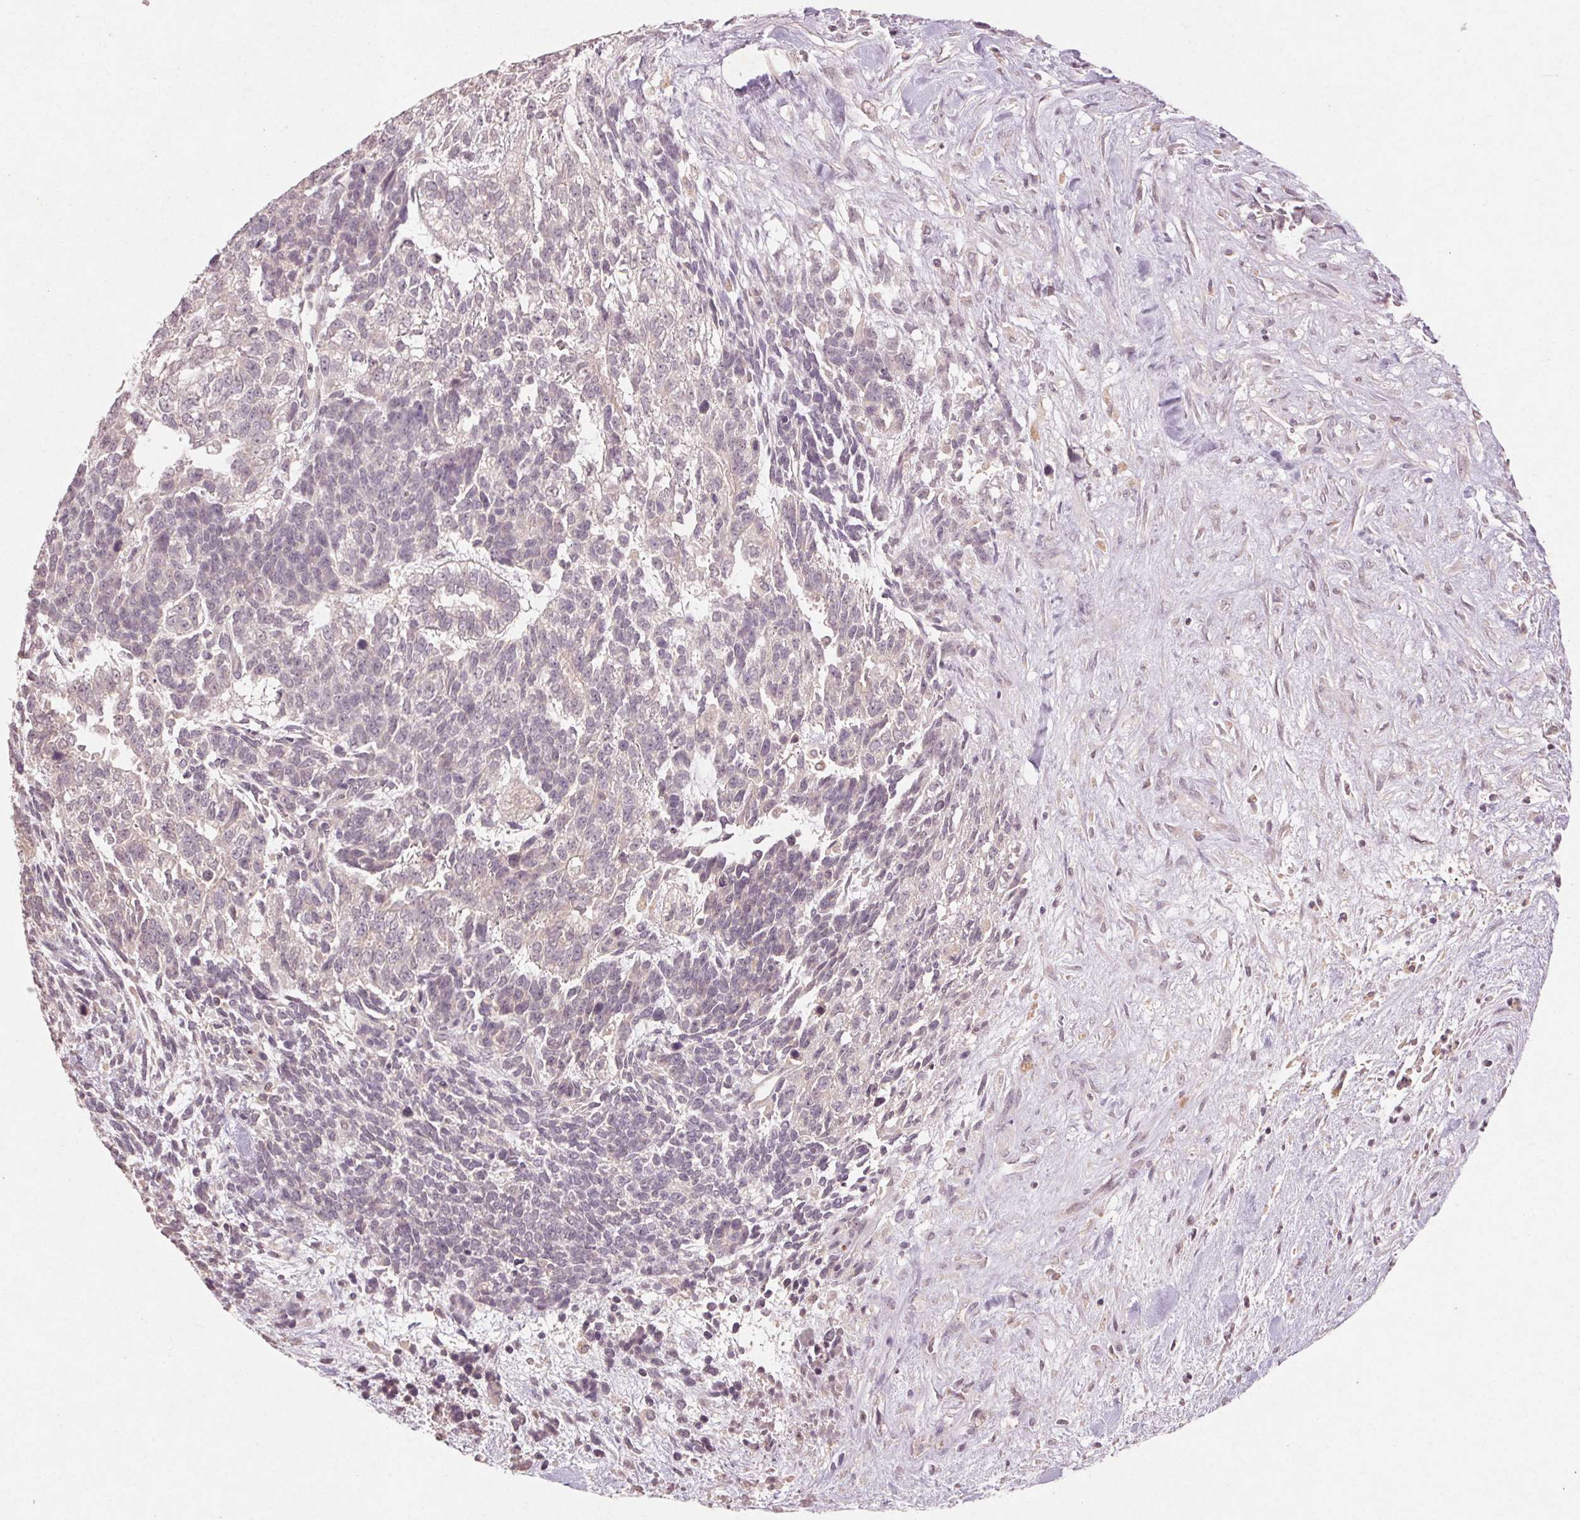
{"staining": {"intensity": "negative", "quantity": "none", "location": "none"}, "tissue": "testis cancer", "cell_type": "Tumor cells", "image_type": "cancer", "snomed": [{"axis": "morphology", "description": "Carcinoma, Embryonal, NOS"}, {"axis": "topography", "description": "Testis"}], "caption": "Testis cancer was stained to show a protein in brown. There is no significant expression in tumor cells.", "gene": "KLRC3", "patient": {"sex": "male", "age": 23}}